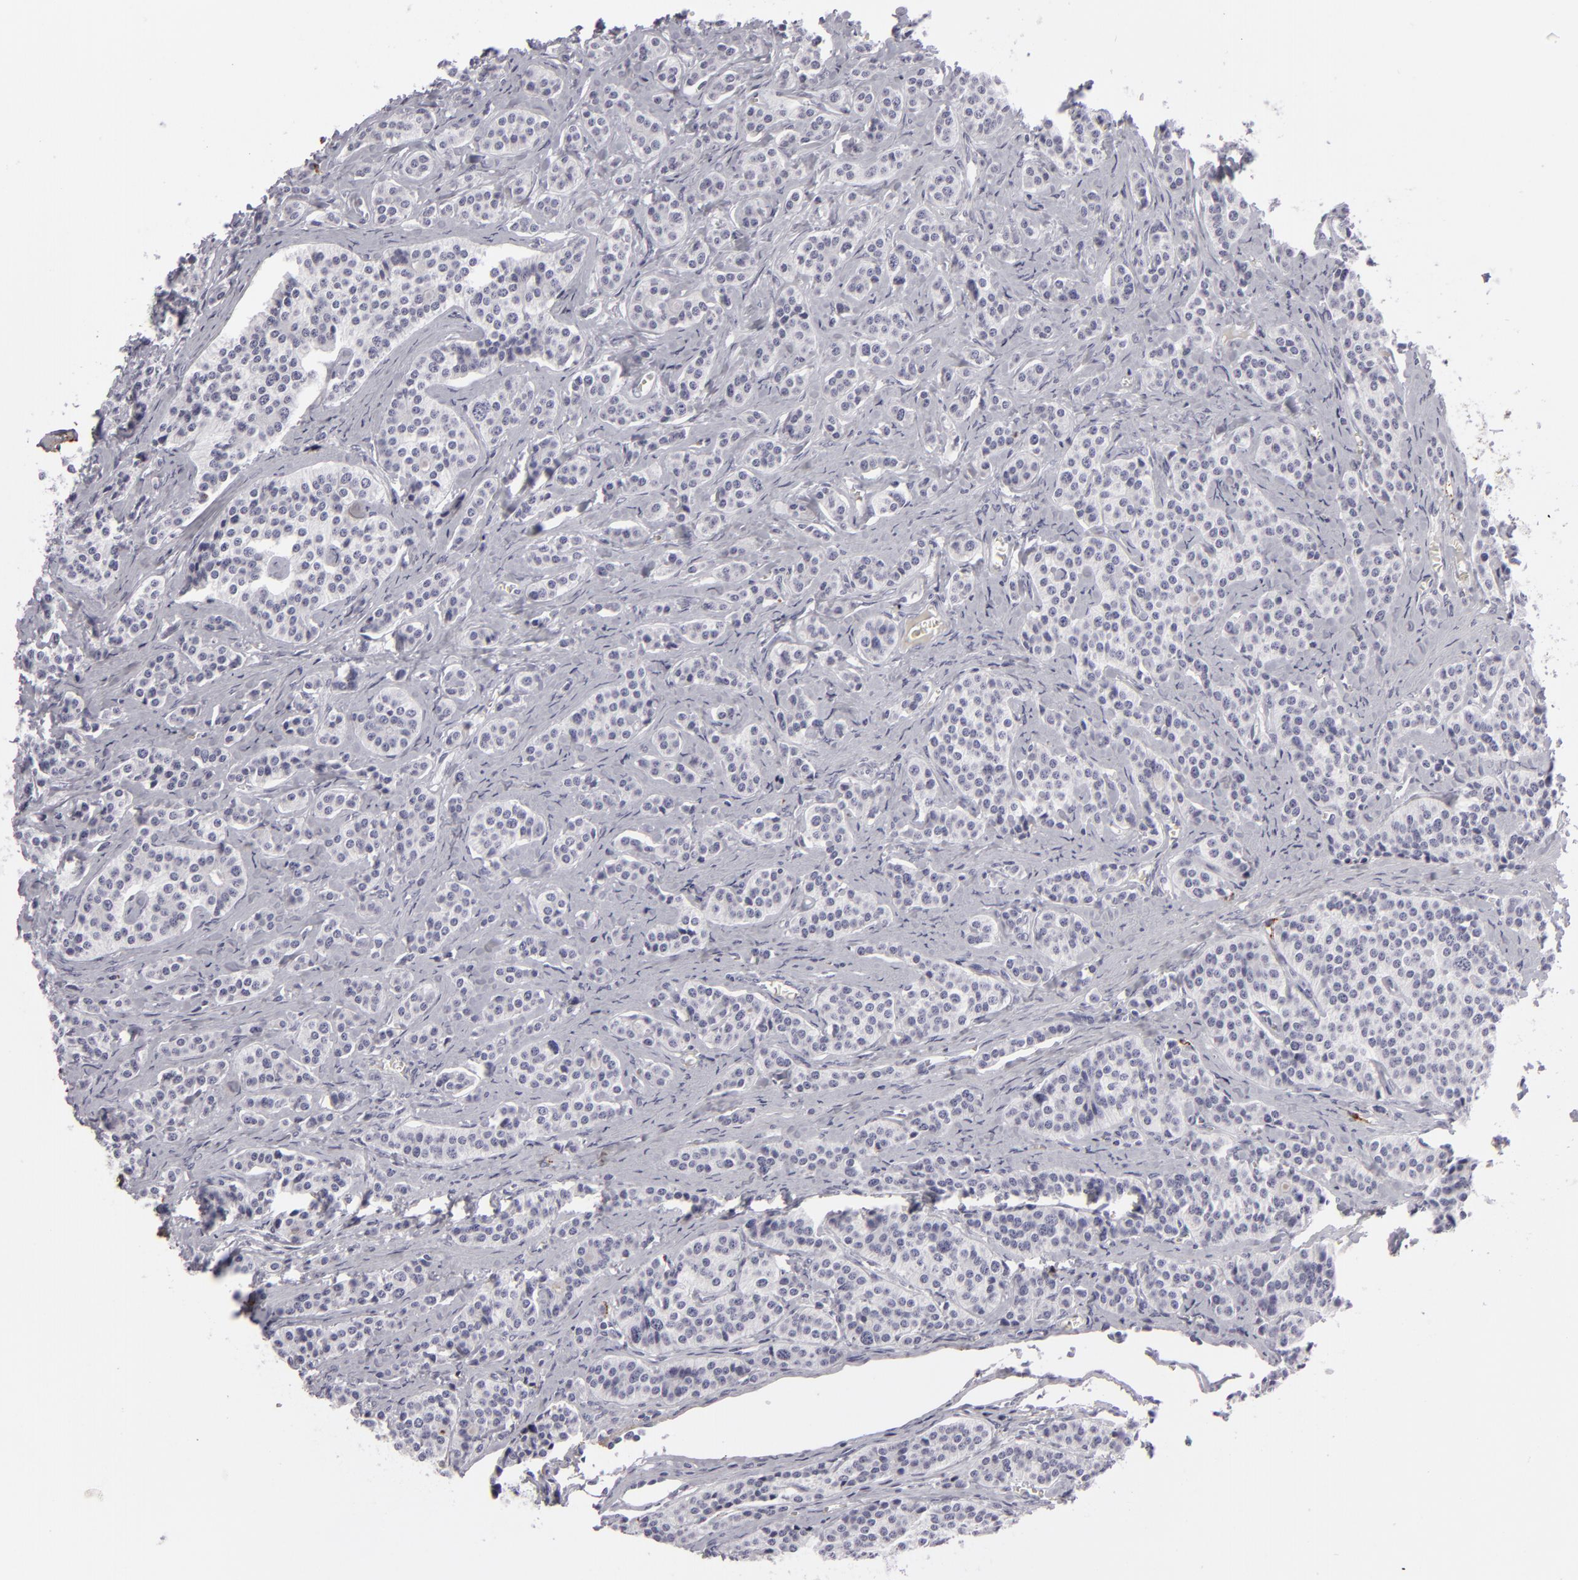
{"staining": {"intensity": "negative", "quantity": "none", "location": "none"}, "tissue": "carcinoid", "cell_type": "Tumor cells", "image_type": "cancer", "snomed": [{"axis": "morphology", "description": "Carcinoid, malignant, NOS"}, {"axis": "topography", "description": "Small intestine"}], "caption": "Immunohistochemistry of human malignant carcinoid shows no positivity in tumor cells. (DAB IHC visualized using brightfield microscopy, high magnification).", "gene": "C9", "patient": {"sex": "male", "age": 63}}